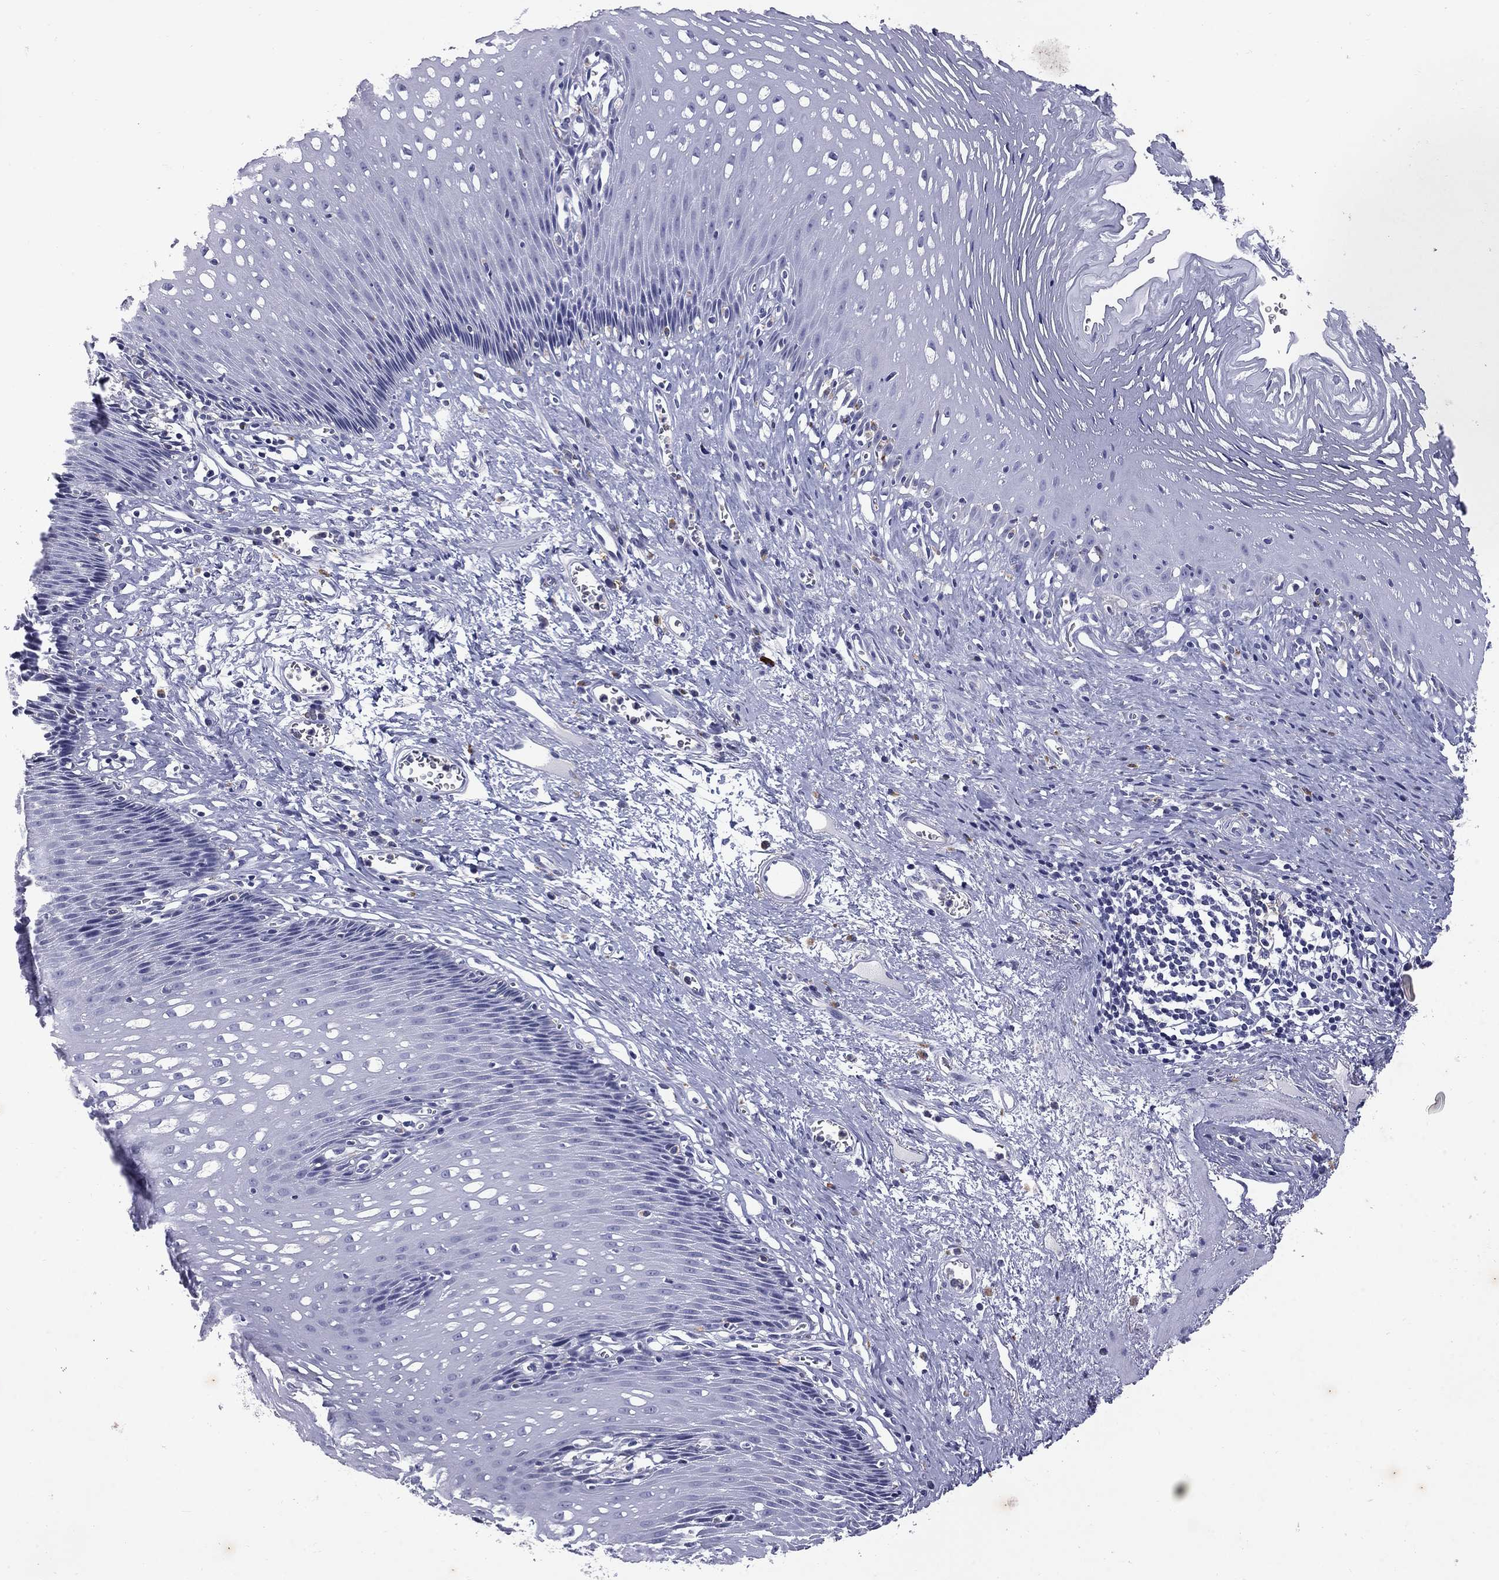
{"staining": {"intensity": "negative", "quantity": "none", "location": "none"}, "tissue": "esophagus", "cell_type": "Squamous epithelial cells", "image_type": "normal", "snomed": [{"axis": "morphology", "description": "Normal tissue, NOS"}, {"axis": "morphology", "description": "Adenocarcinoma, NOS"}, {"axis": "topography", "description": "Esophagus"}, {"axis": "topography", "description": "Stomach, upper"}], "caption": "DAB immunohistochemical staining of benign human esophagus shows no significant staining in squamous epithelial cells.", "gene": "MADCAM1", "patient": {"sex": "male", "age": 74}}